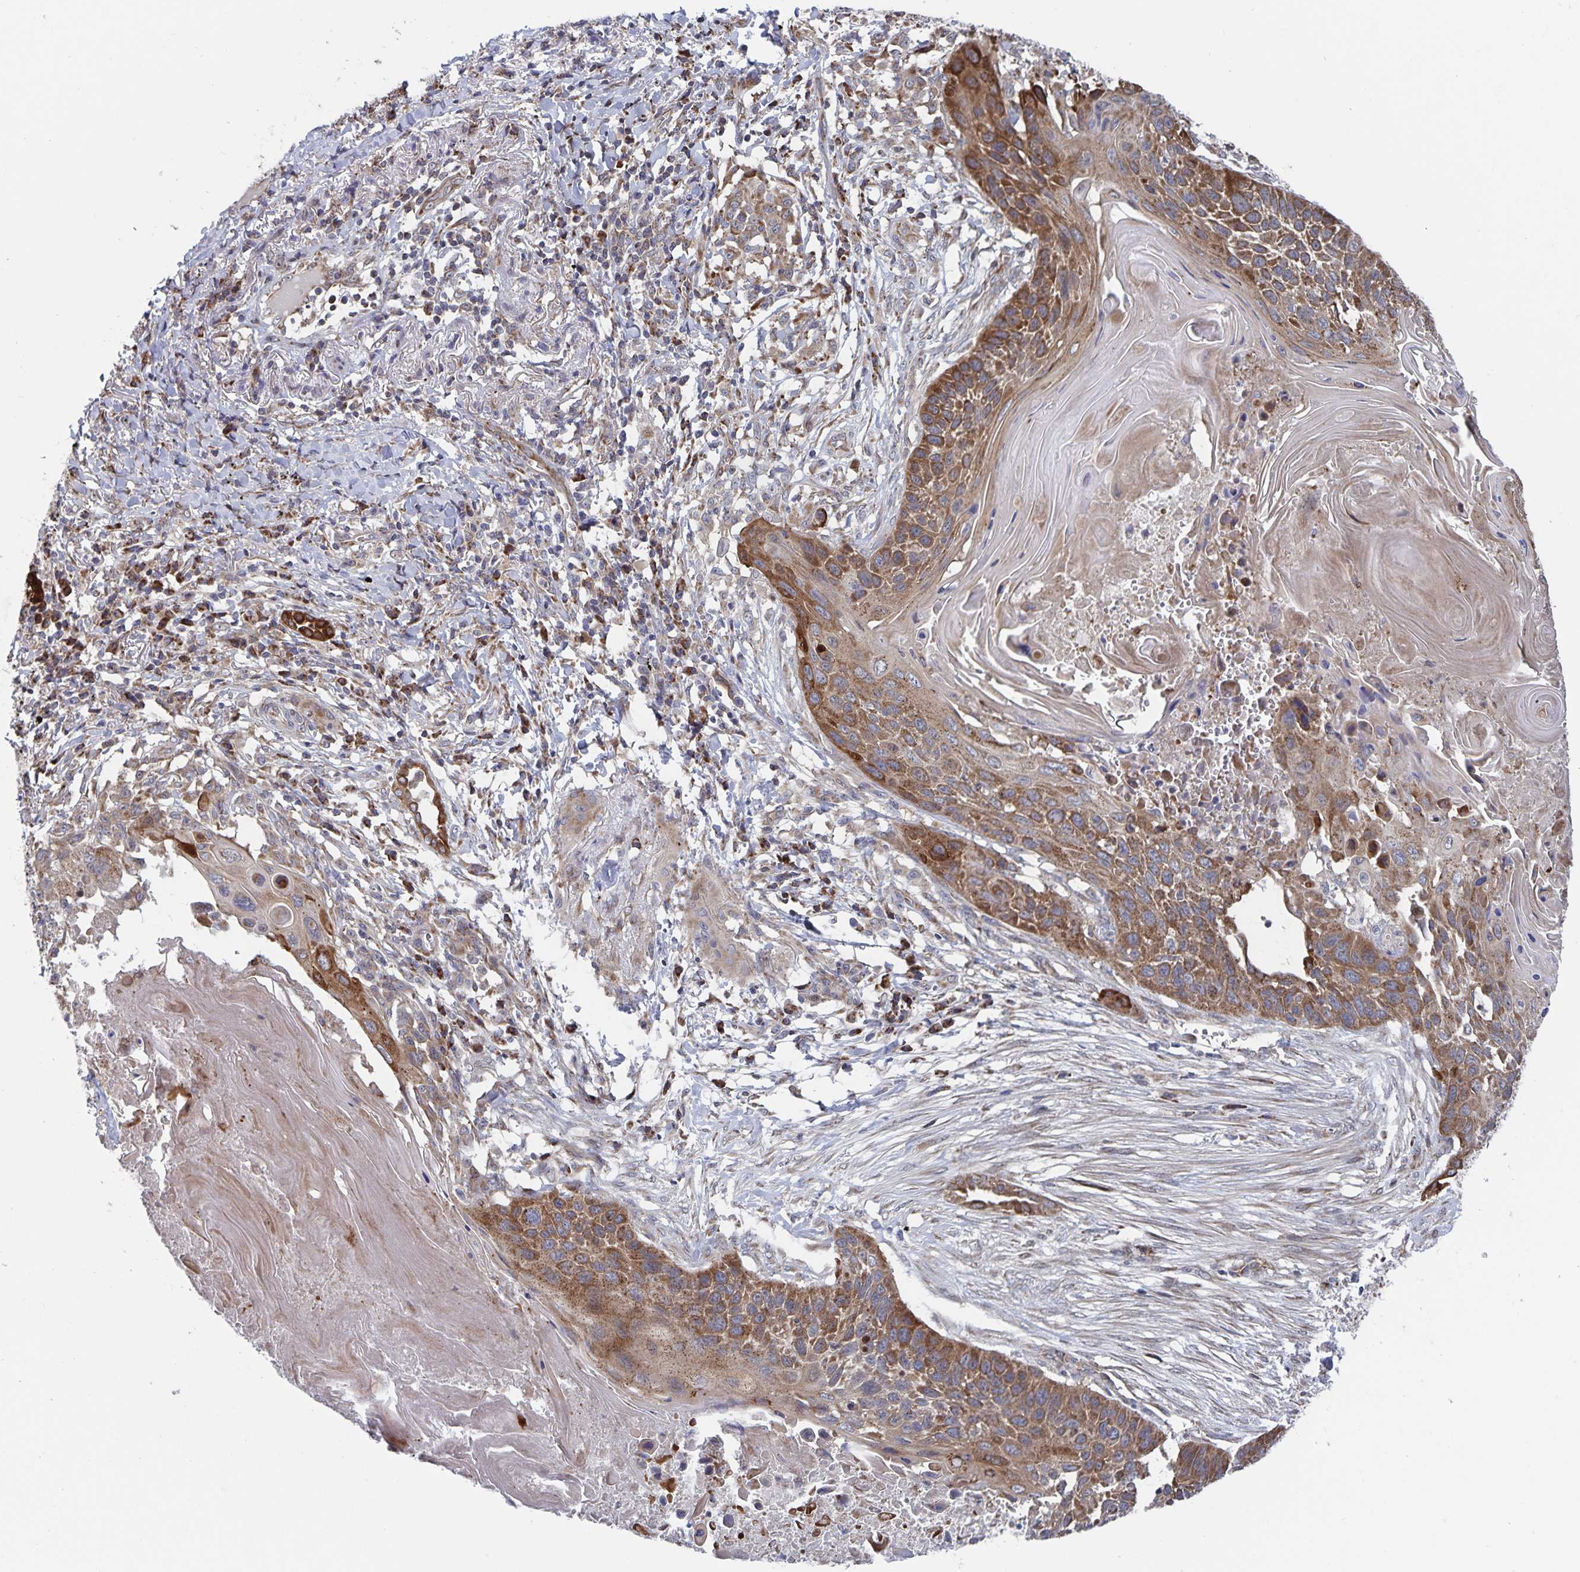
{"staining": {"intensity": "strong", "quantity": ">75%", "location": "cytoplasmic/membranous"}, "tissue": "lung cancer", "cell_type": "Tumor cells", "image_type": "cancer", "snomed": [{"axis": "morphology", "description": "Squamous cell carcinoma, NOS"}, {"axis": "topography", "description": "Lung"}], "caption": "IHC of lung cancer exhibits high levels of strong cytoplasmic/membranous expression in about >75% of tumor cells. (IHC, brightfield microscopy, high magnification).", "gene": "ACACA", "patient": {"sex": "male", "age": 78}}